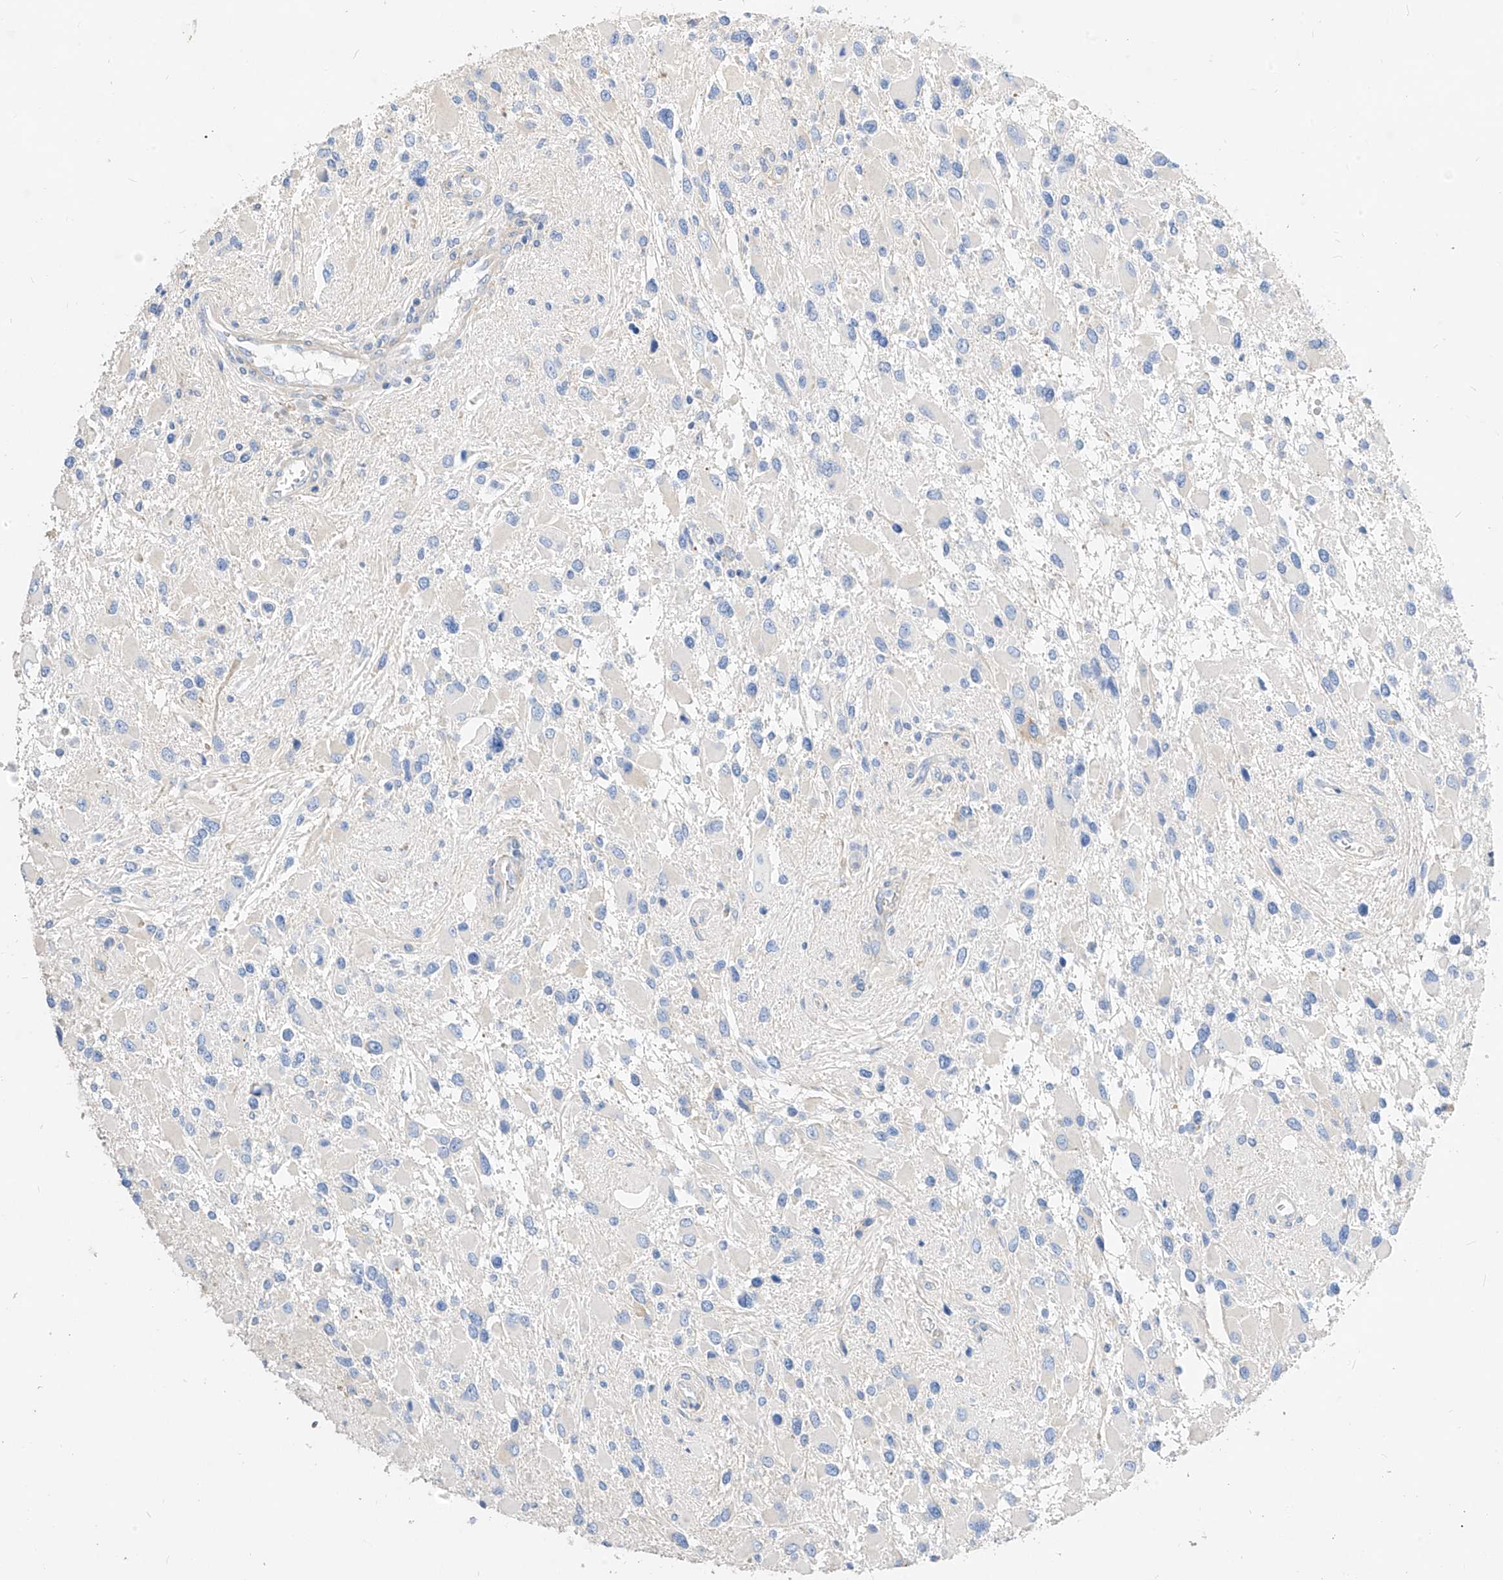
{"staining": {"intensity": "negative", "quantity": "none", "location": "none"}, "tissue": "glioma", "cell_type": "Tumor cells", "image_type": "cancer", "snomed": [{"axis": "morphology", "description": "Glioma, malignant, High grade"}, {"axis": "topography", "description": "Brain"}], "caption": "High power microscopy micrograph of an immunohistochemistry (IHC) micrograph of glioma, revealing no significant positivity in tumor cells.", "gene": "SCGB2A1", "patient": {"sex": "male", "age": 53}}